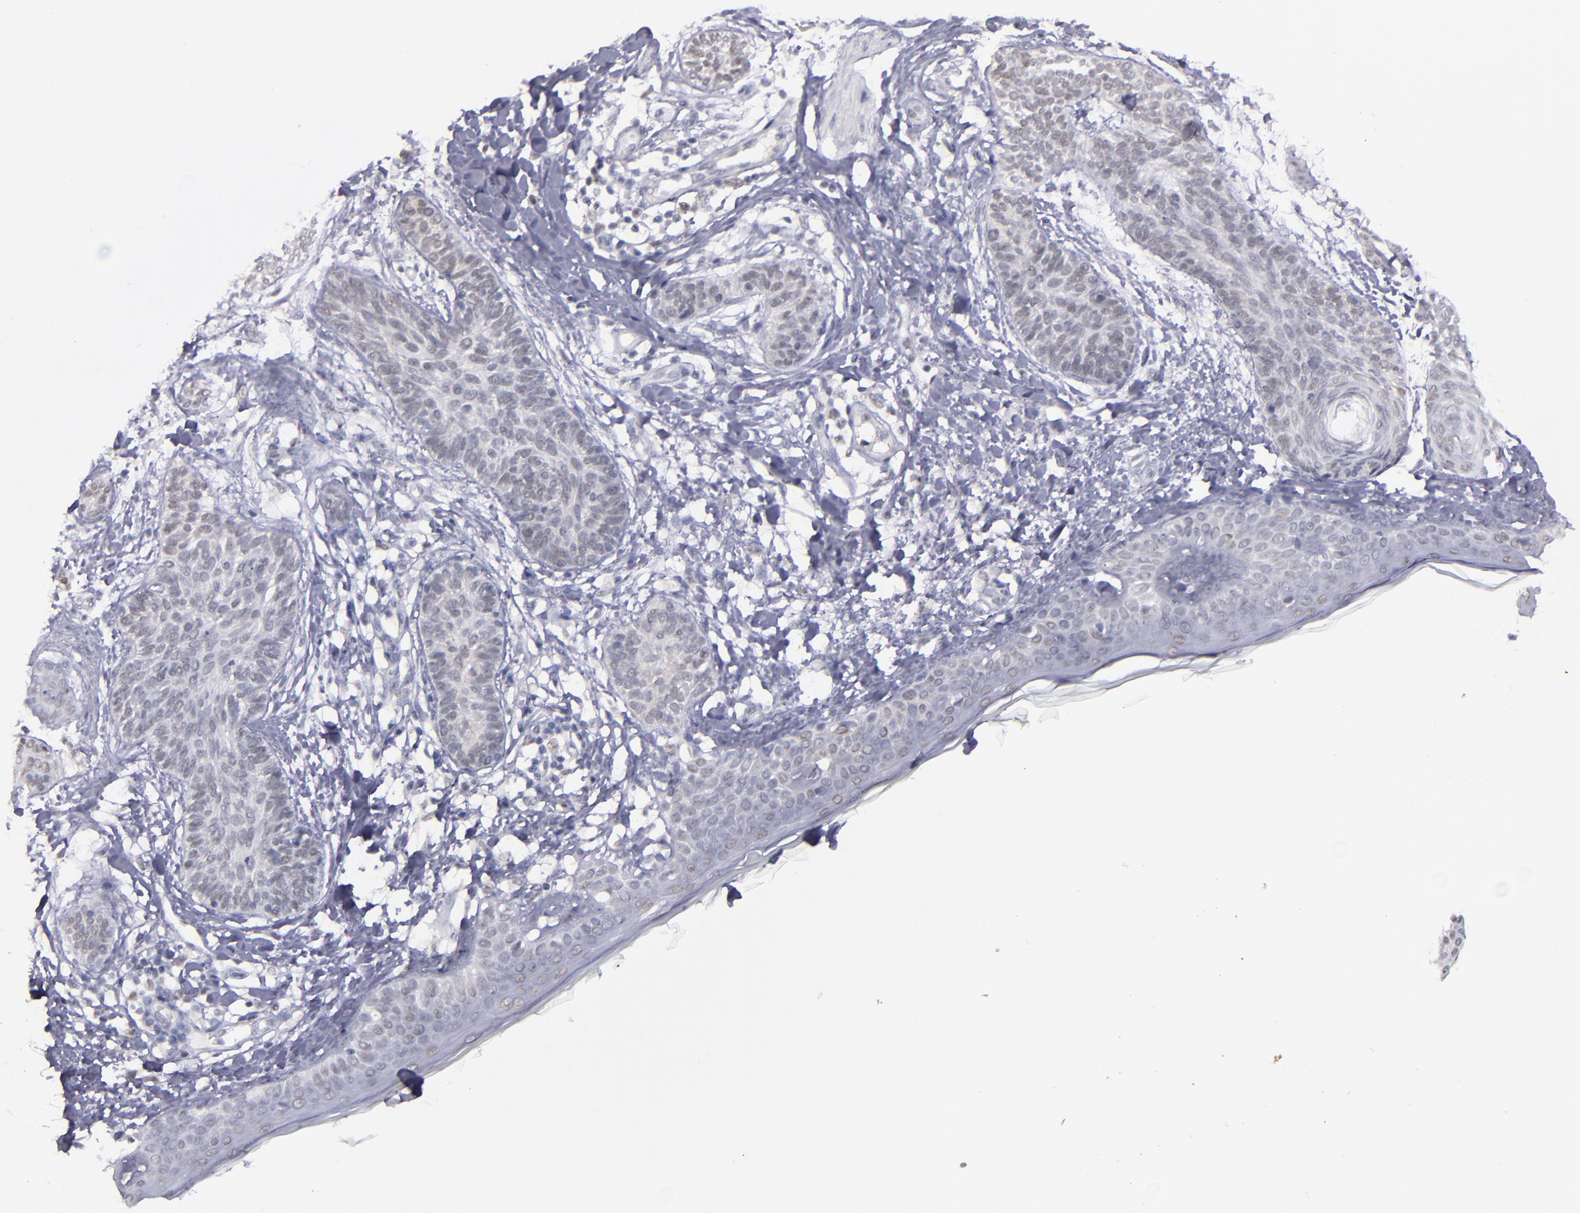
{"staining": {"intensity": "weak", "quantity": "<25%", "location": "nuclear"}, "tissue": "skin cancer", "cell_type": "Tumor cells", "image_type": "cancer", "snomed": [{"axis": "morphology", "description": "Normal tissue, NOS"}, {"axis": "morphology", "description": "Basal cell carcinoma"}, {"axis": "topography", "description": "Skin"}], "caption": "Micrograph shows no significant protein staining in tumor cells of skin basal cell carcinoma. (DAB (3,3'-diaminobenzidine) IHC with hematoxylin counter stain).", "gene": "OTUB2", "patient": {"sex": "male", "age": 63}}